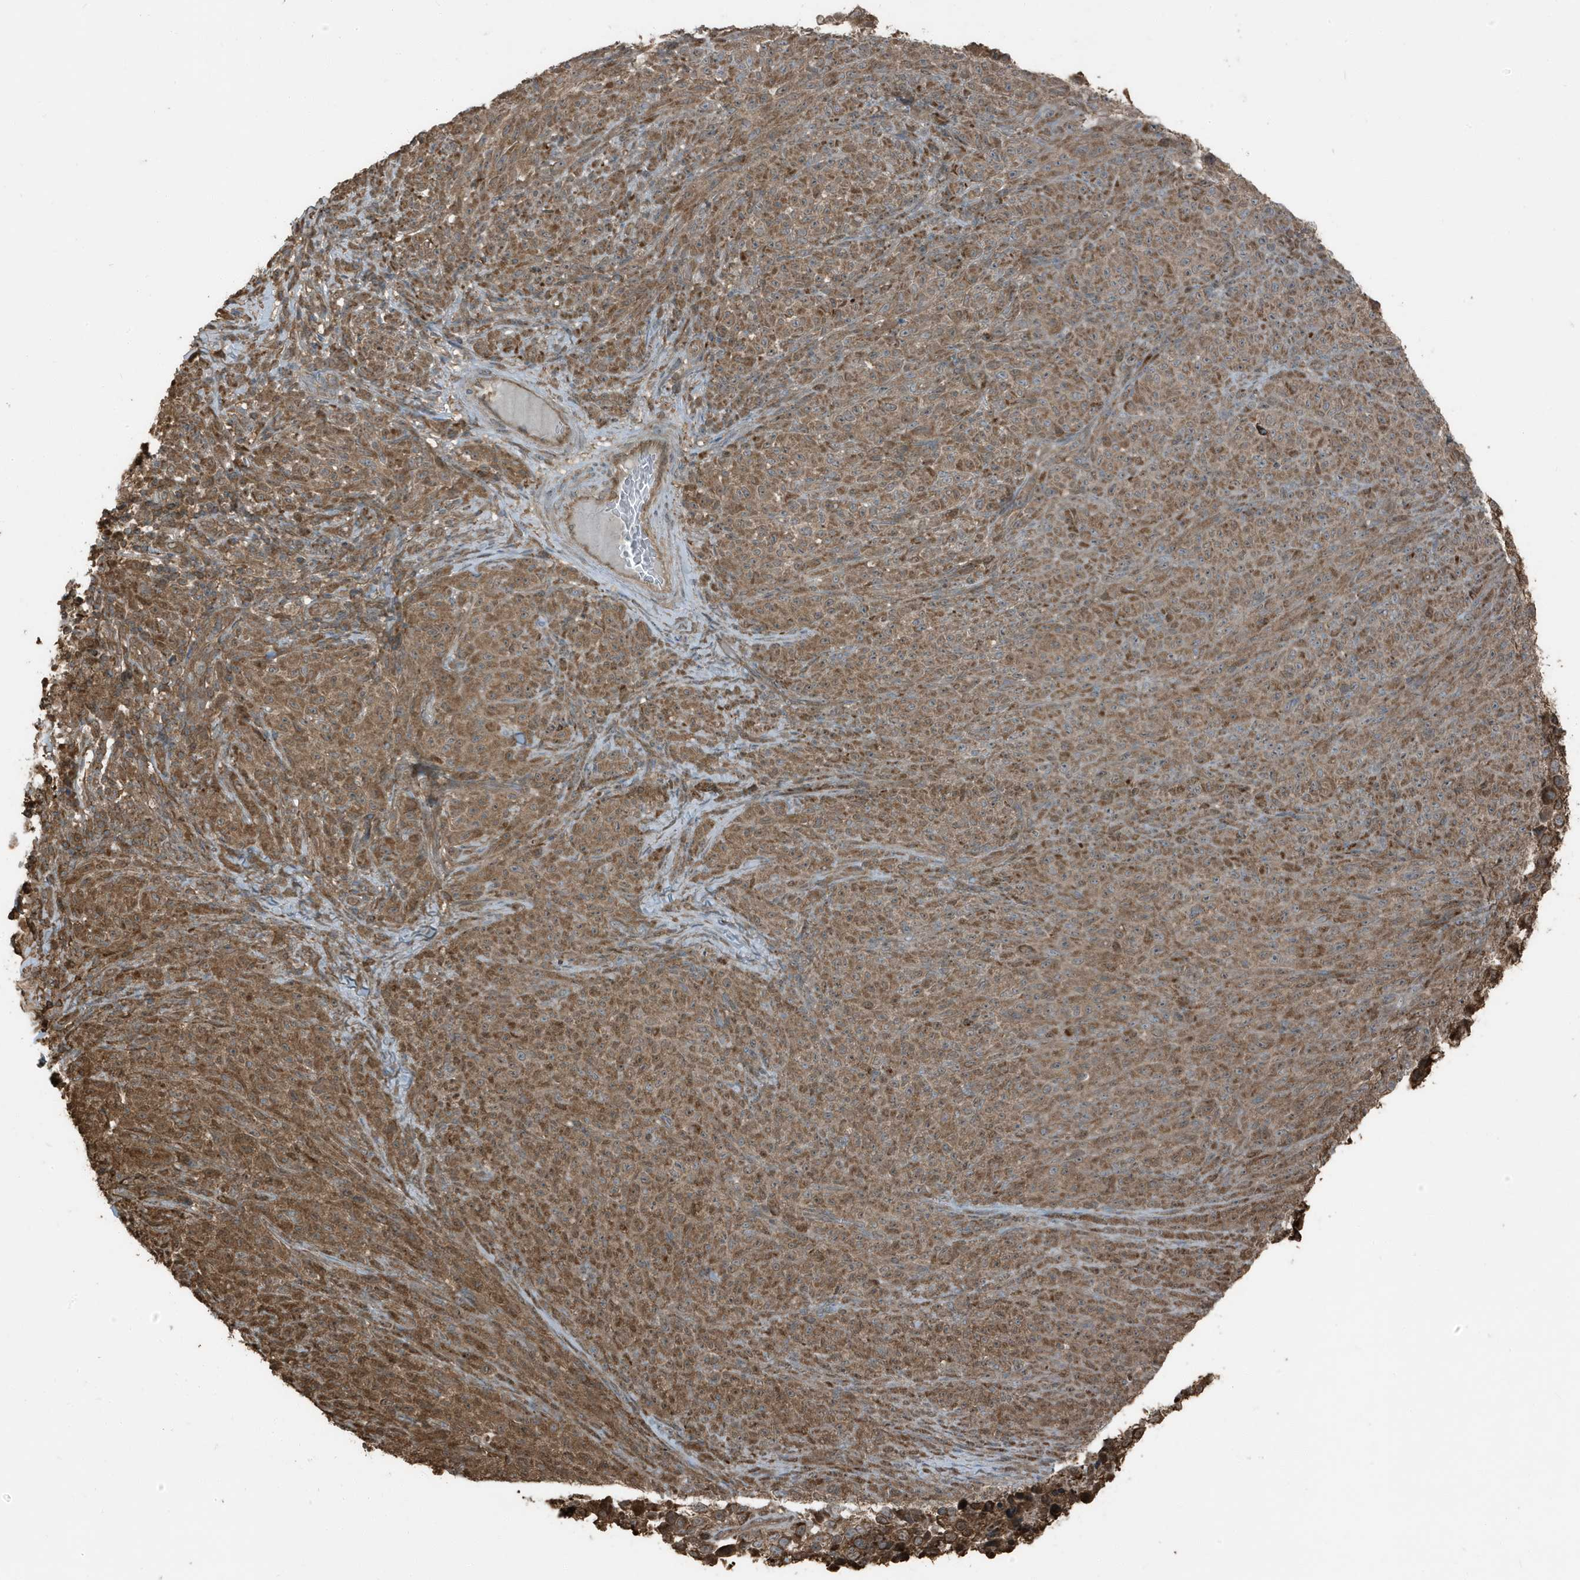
{"staining": {"intensity": "moderate", "quantity": ">75%", "location": "cytoplasmic/membranous"}, "tissue": "melanoma", "cell_type": "Tumor cells", "image_type": "cancer", "snomed": [{"axis": "morphology", "description": "Malignant melanoma, NOS"}, {"axis": "topography", "description": "Skin"}], "caption": "About >75% of tumor cells in malignant melanoma exhibit moderate cytoplasmic/membranous protein expression as visualized by brown immunohistochemical staining.", "gene": "AZI2", "patient": {"sex": "female", "age": 82}}